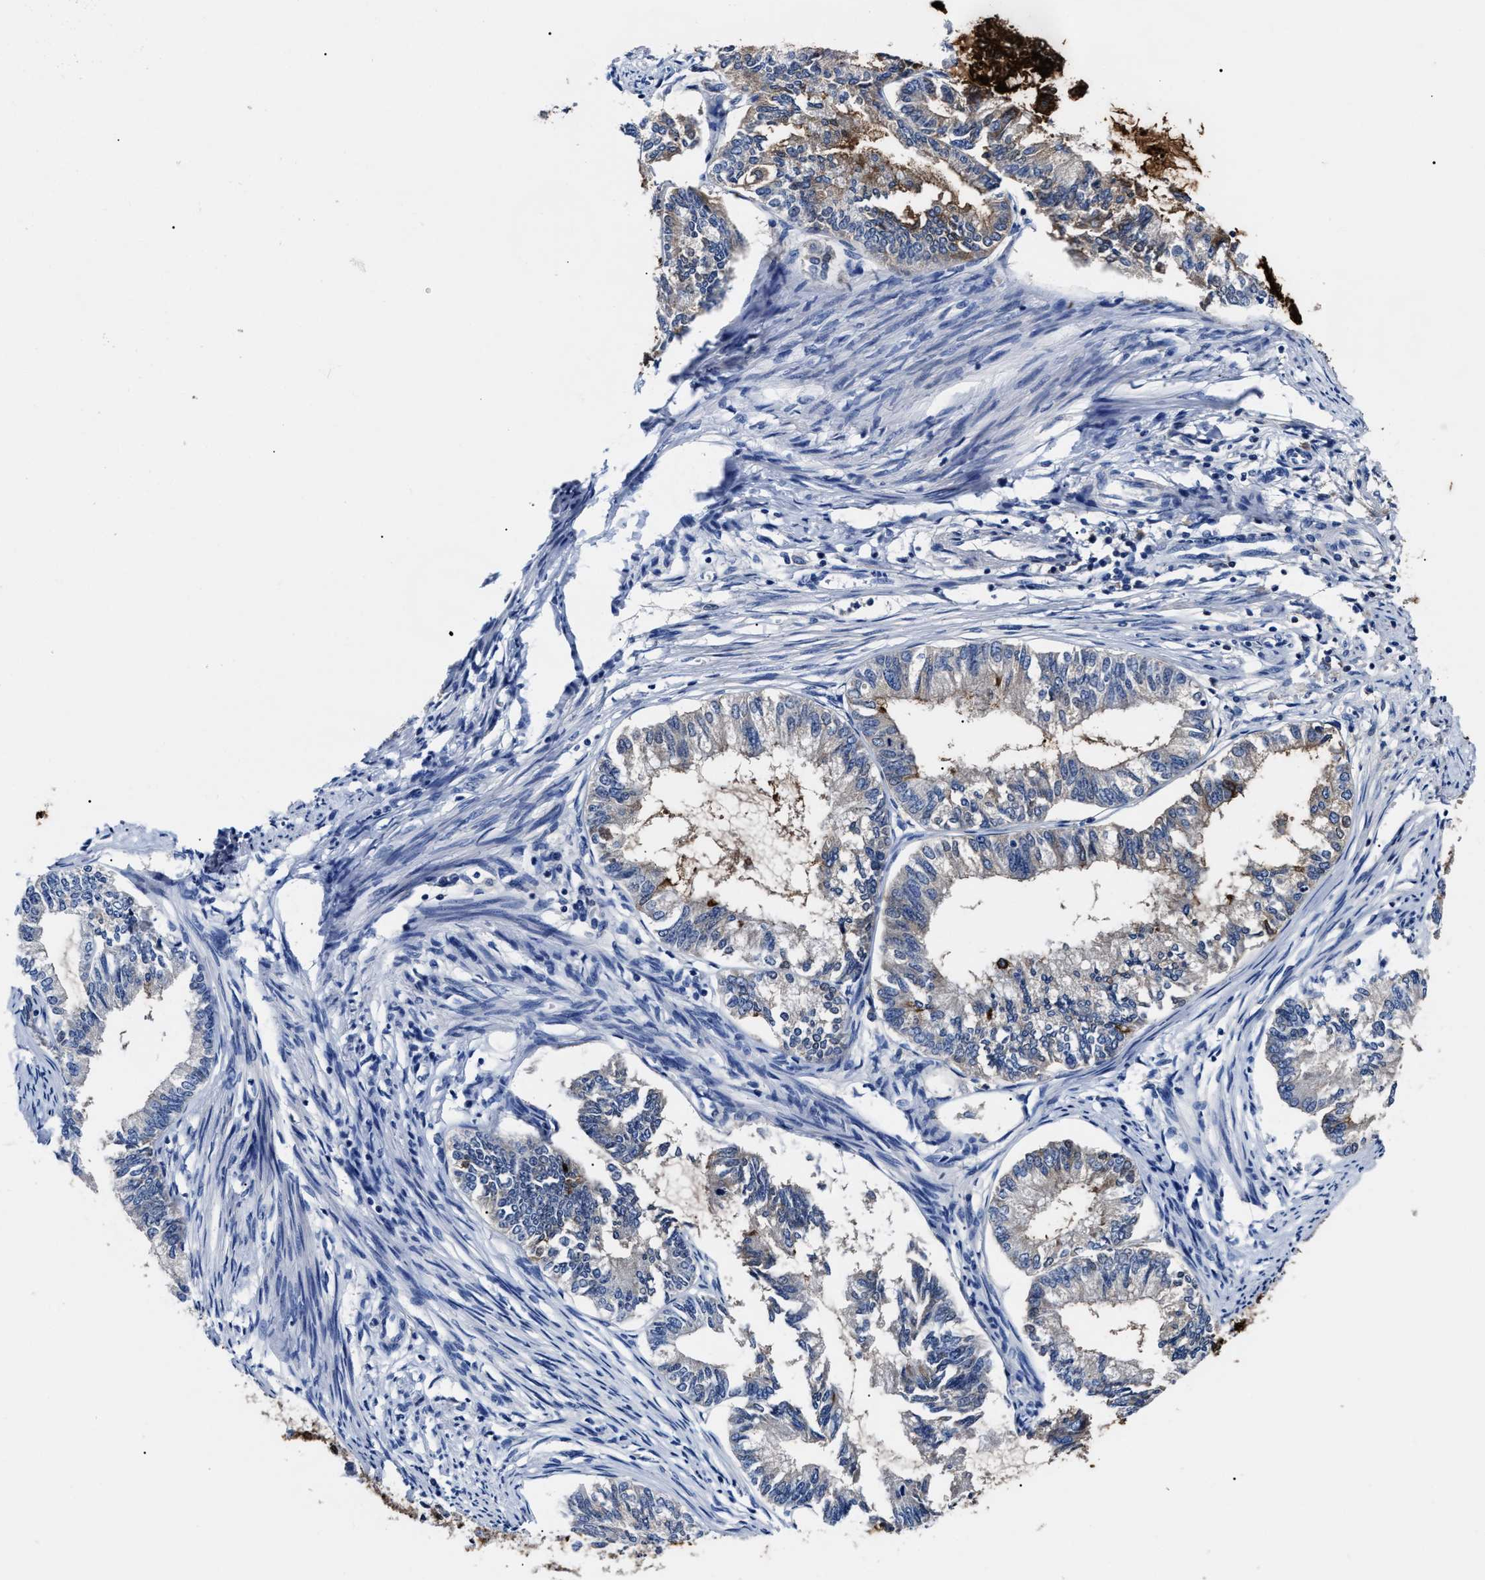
{"staining": {"intensity": "strong", "quantity": "<25%", "location": "cytoplasmic/membranous"}, "tissue": "endometrial cancer", "cell_type": "Tumor cells", "image_type": "cancer", "snomed": [{"axis": "morphology", "description": "Adenocarcinoma, NOS"}, {"axis": "topography", "description": "Endometrium"}], "caption": "DAB immunohistochemical staining of human endometrial cancer (adenocarcinoma) displays strong cytoplasmic/membranous protein expression in about <25% of tumor cells.", "gene": "ALPG", "patient": {"sex": "female", "age": 86}}